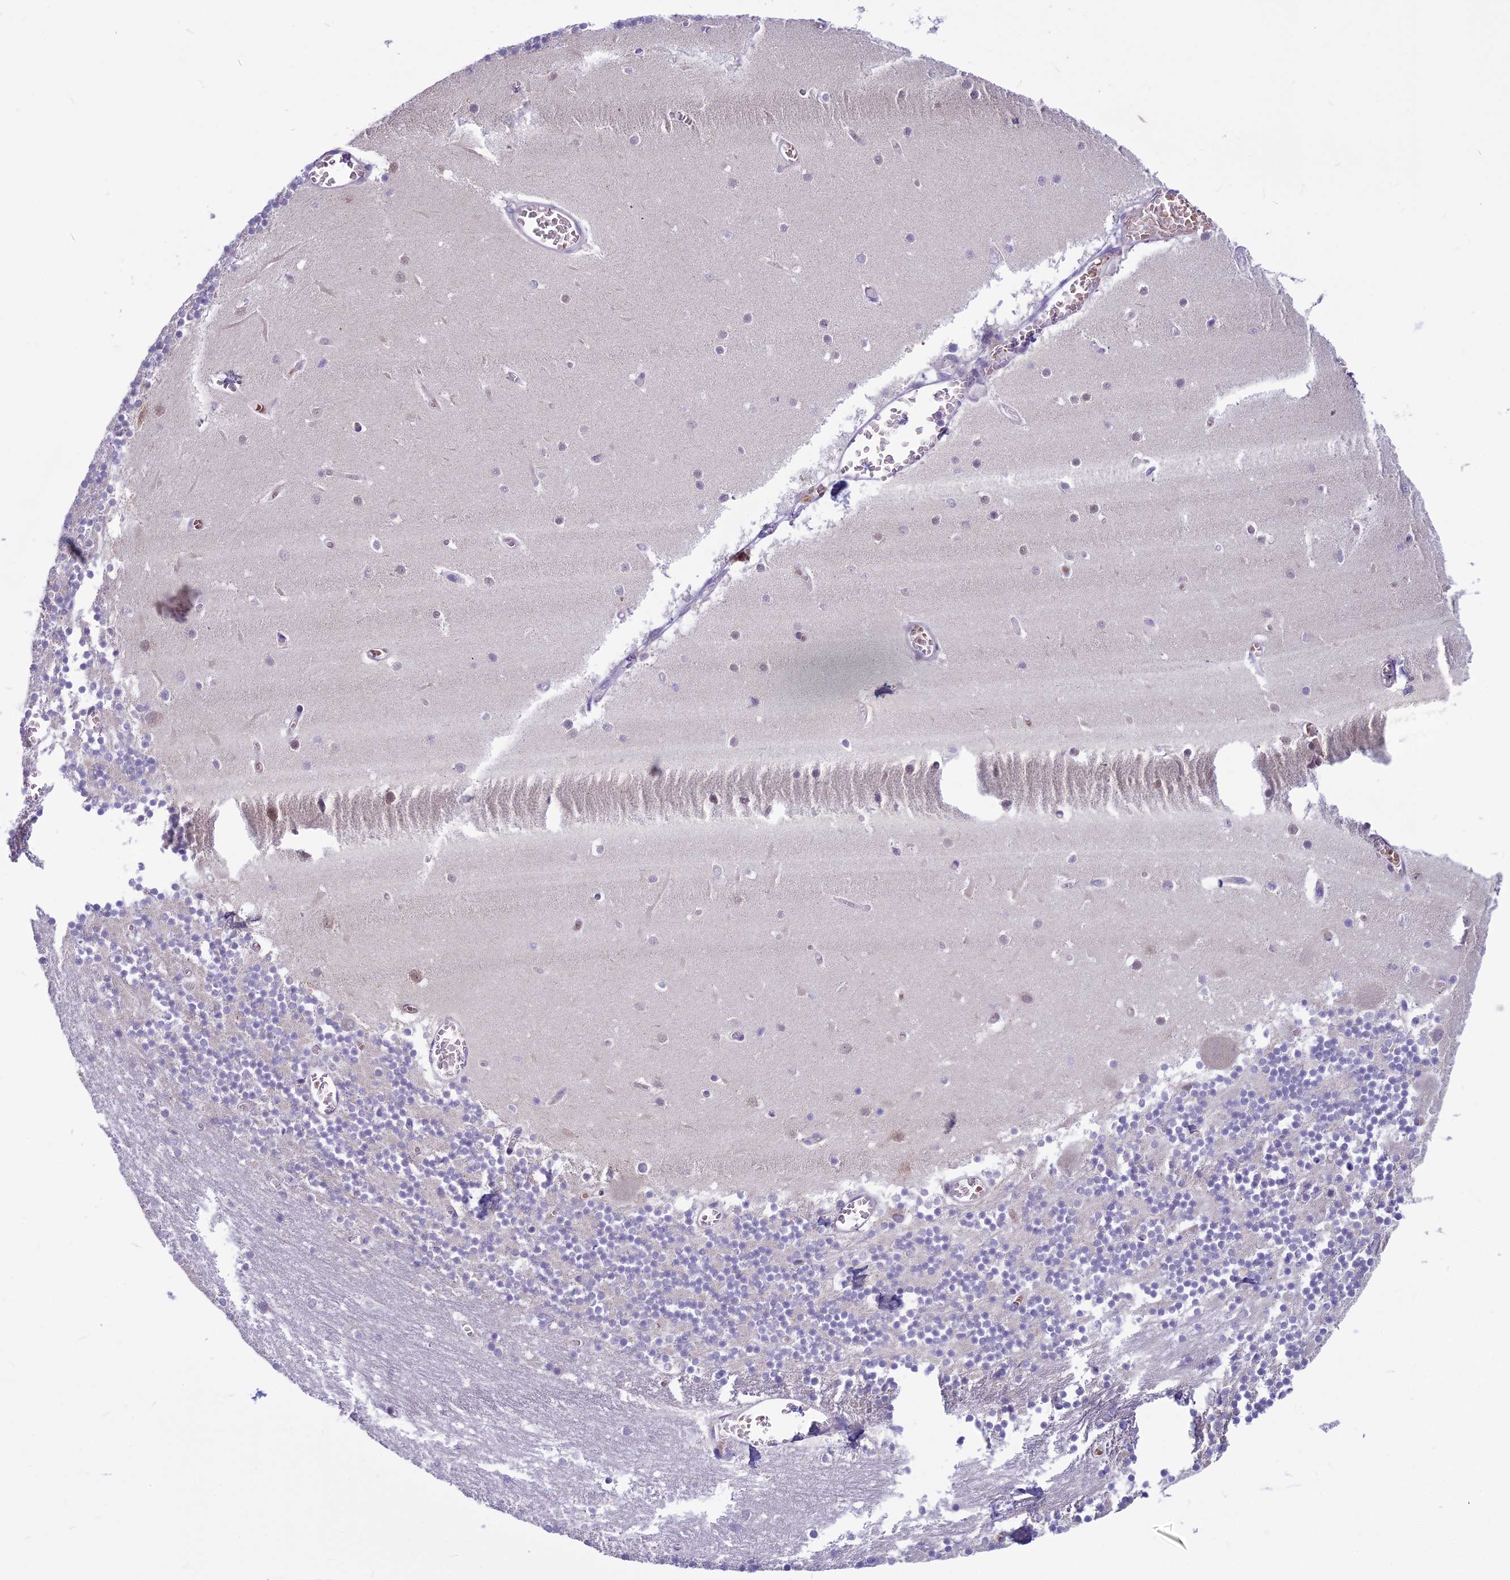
{"staining": {"intensity": "weak", "quantity": "25%-75%", "location": "cytoplasmic/membranous"}, "tissue": "cerebellum", "cell_type": "Cells in granular layer", "image_type": "normal", "snomed": [{"axis": "morphology", "description": "Normal tissue, NOS"}, {"axis": "topography", "description": "Cerebellum"}], "caption": "The histopathology image shows a brown stain indicating the presence of a protein in the cytoplasmic/membranous of cells in granular layer in cerebellum.", "gene": "PCDHB14", "patient": {"sex": "female", "age": 28}}